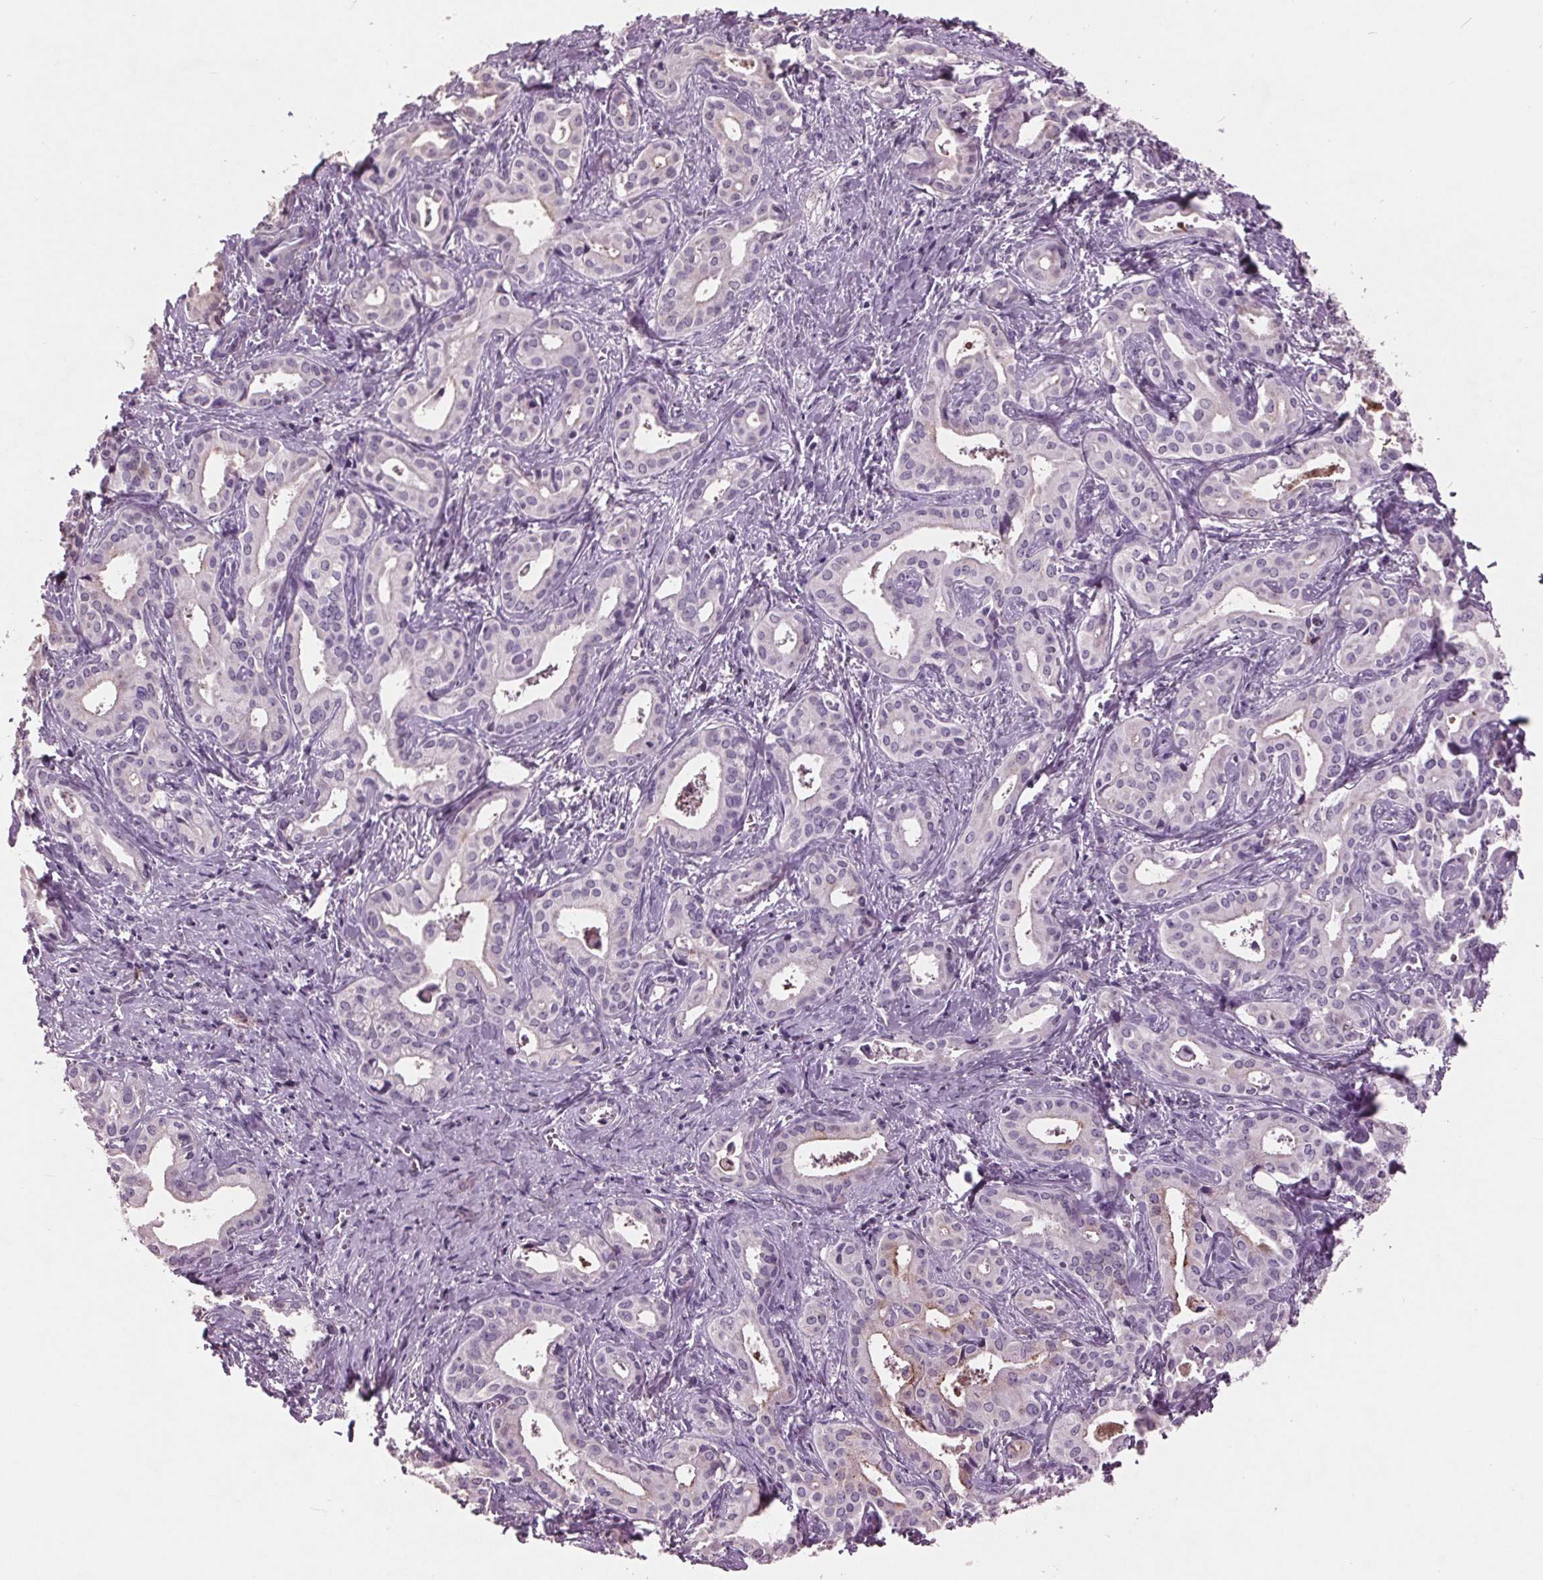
{"staining": {"intensity": "negative", "quantity": "none", "location": "none"}, "tissue": "liver cancer", "cell_type": "Tumor cells", "image_type": "cancer", "snomed": [{"axis": "morphology", "description": "Cholangiocarcinoma"}, {"axis": "topography", "description": "Liver"}], "caption": "The image demonstrates no staining of tumor cells in liver cancer (cholangiocarcinoma).", "gene": "C6", "patient": {"sex": "female", "age": 65}}